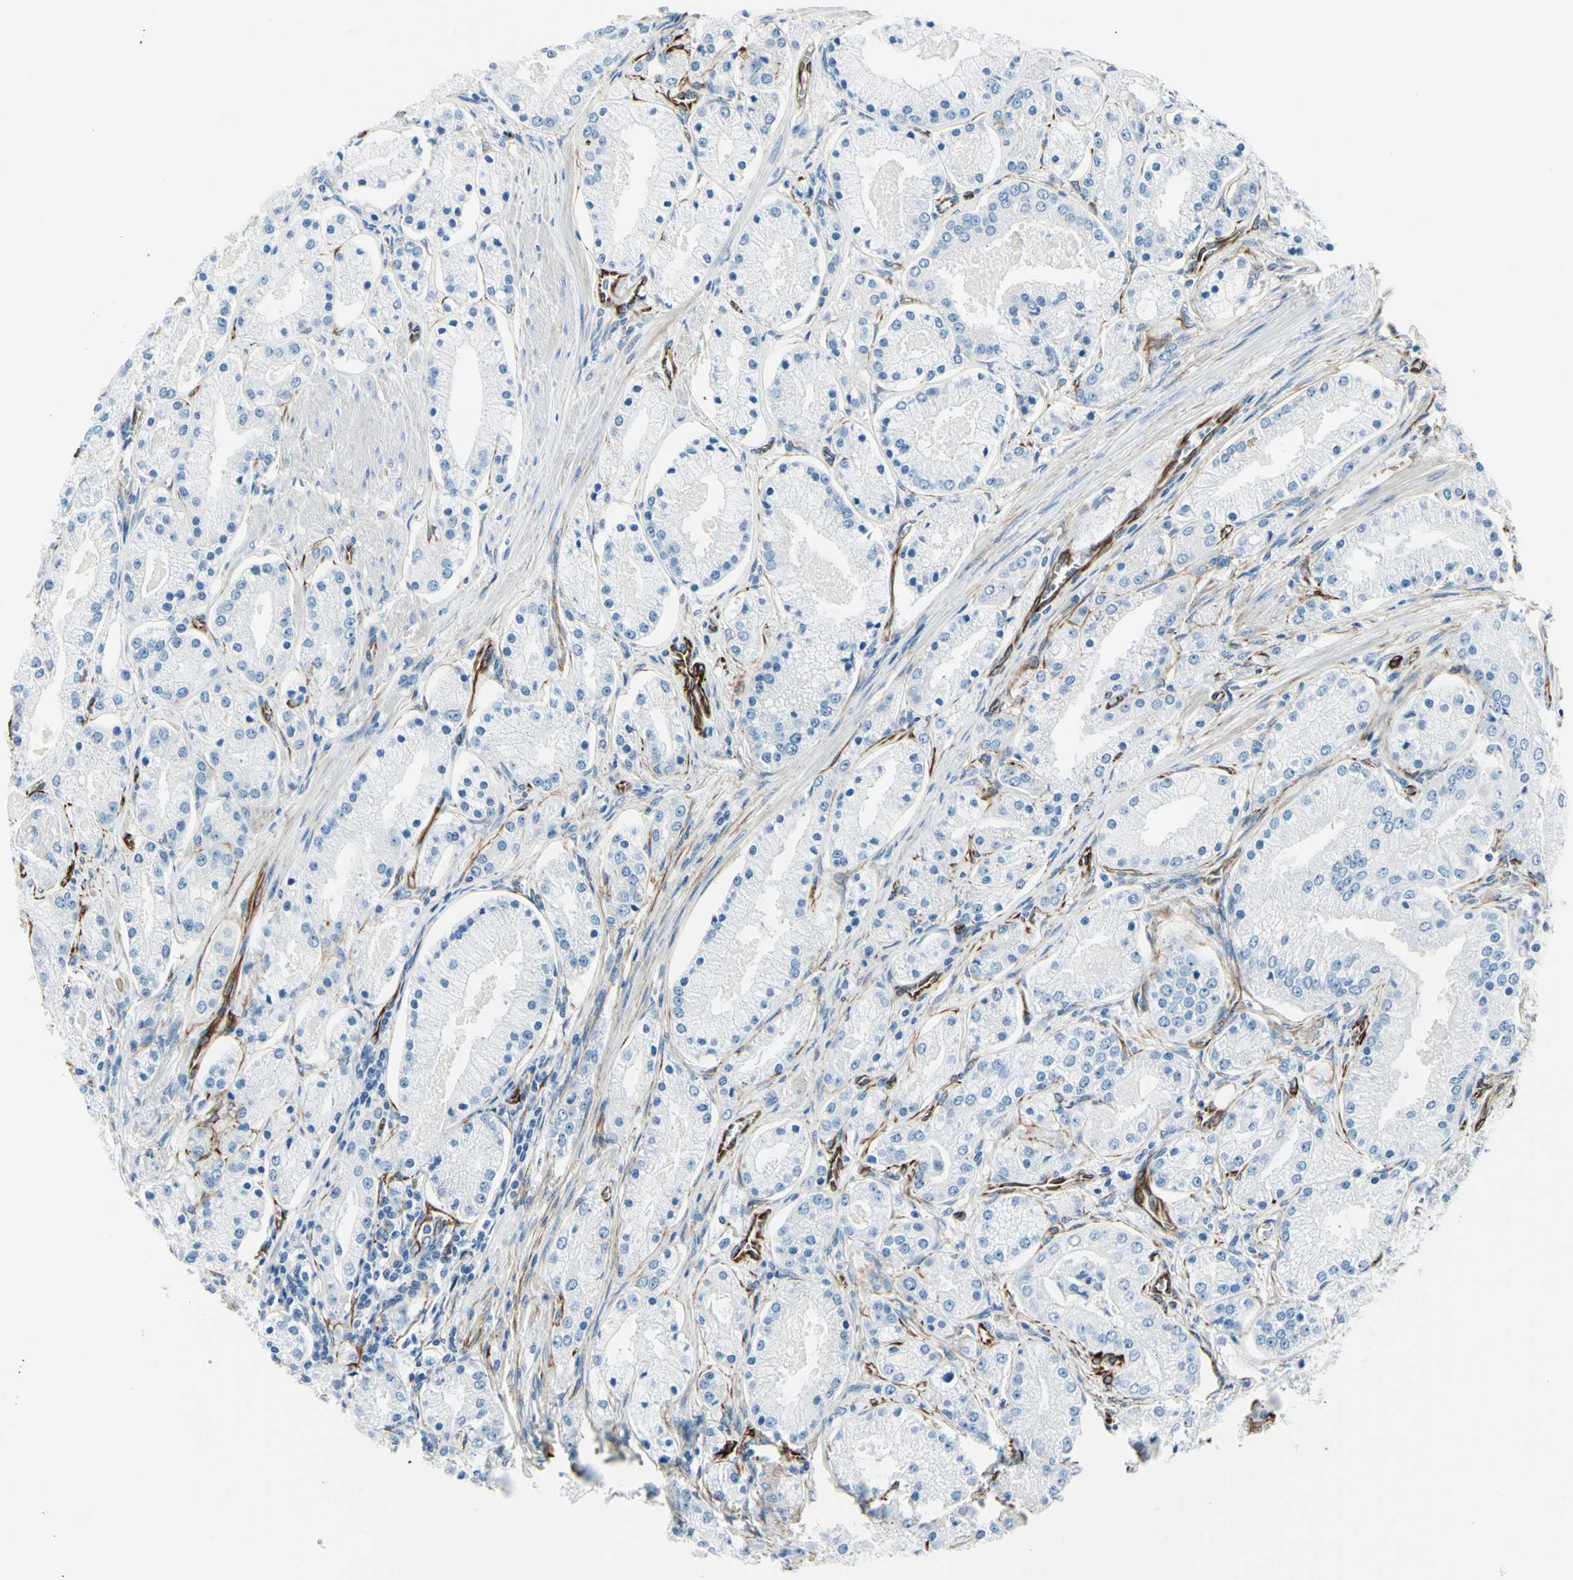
{"staining": {"intensity": "negative", "quantity": "none", "location": "none"}, "tissue": "prostate cancer", "cell_type": "Tumor cells", "image_type": "cancer", "snomed": [{"axis": "morphology", "description": "Adenocarcinoma, High grade"}, {"axis": "topography", "description": "Prostate"}], "caption": "The histopathology image displays no significant expression in tumor cells of prostate cancer (high-grade adenocarcinoma).", "gene": "PTH2R", "patient": {"sex": "male", "age": 66}}